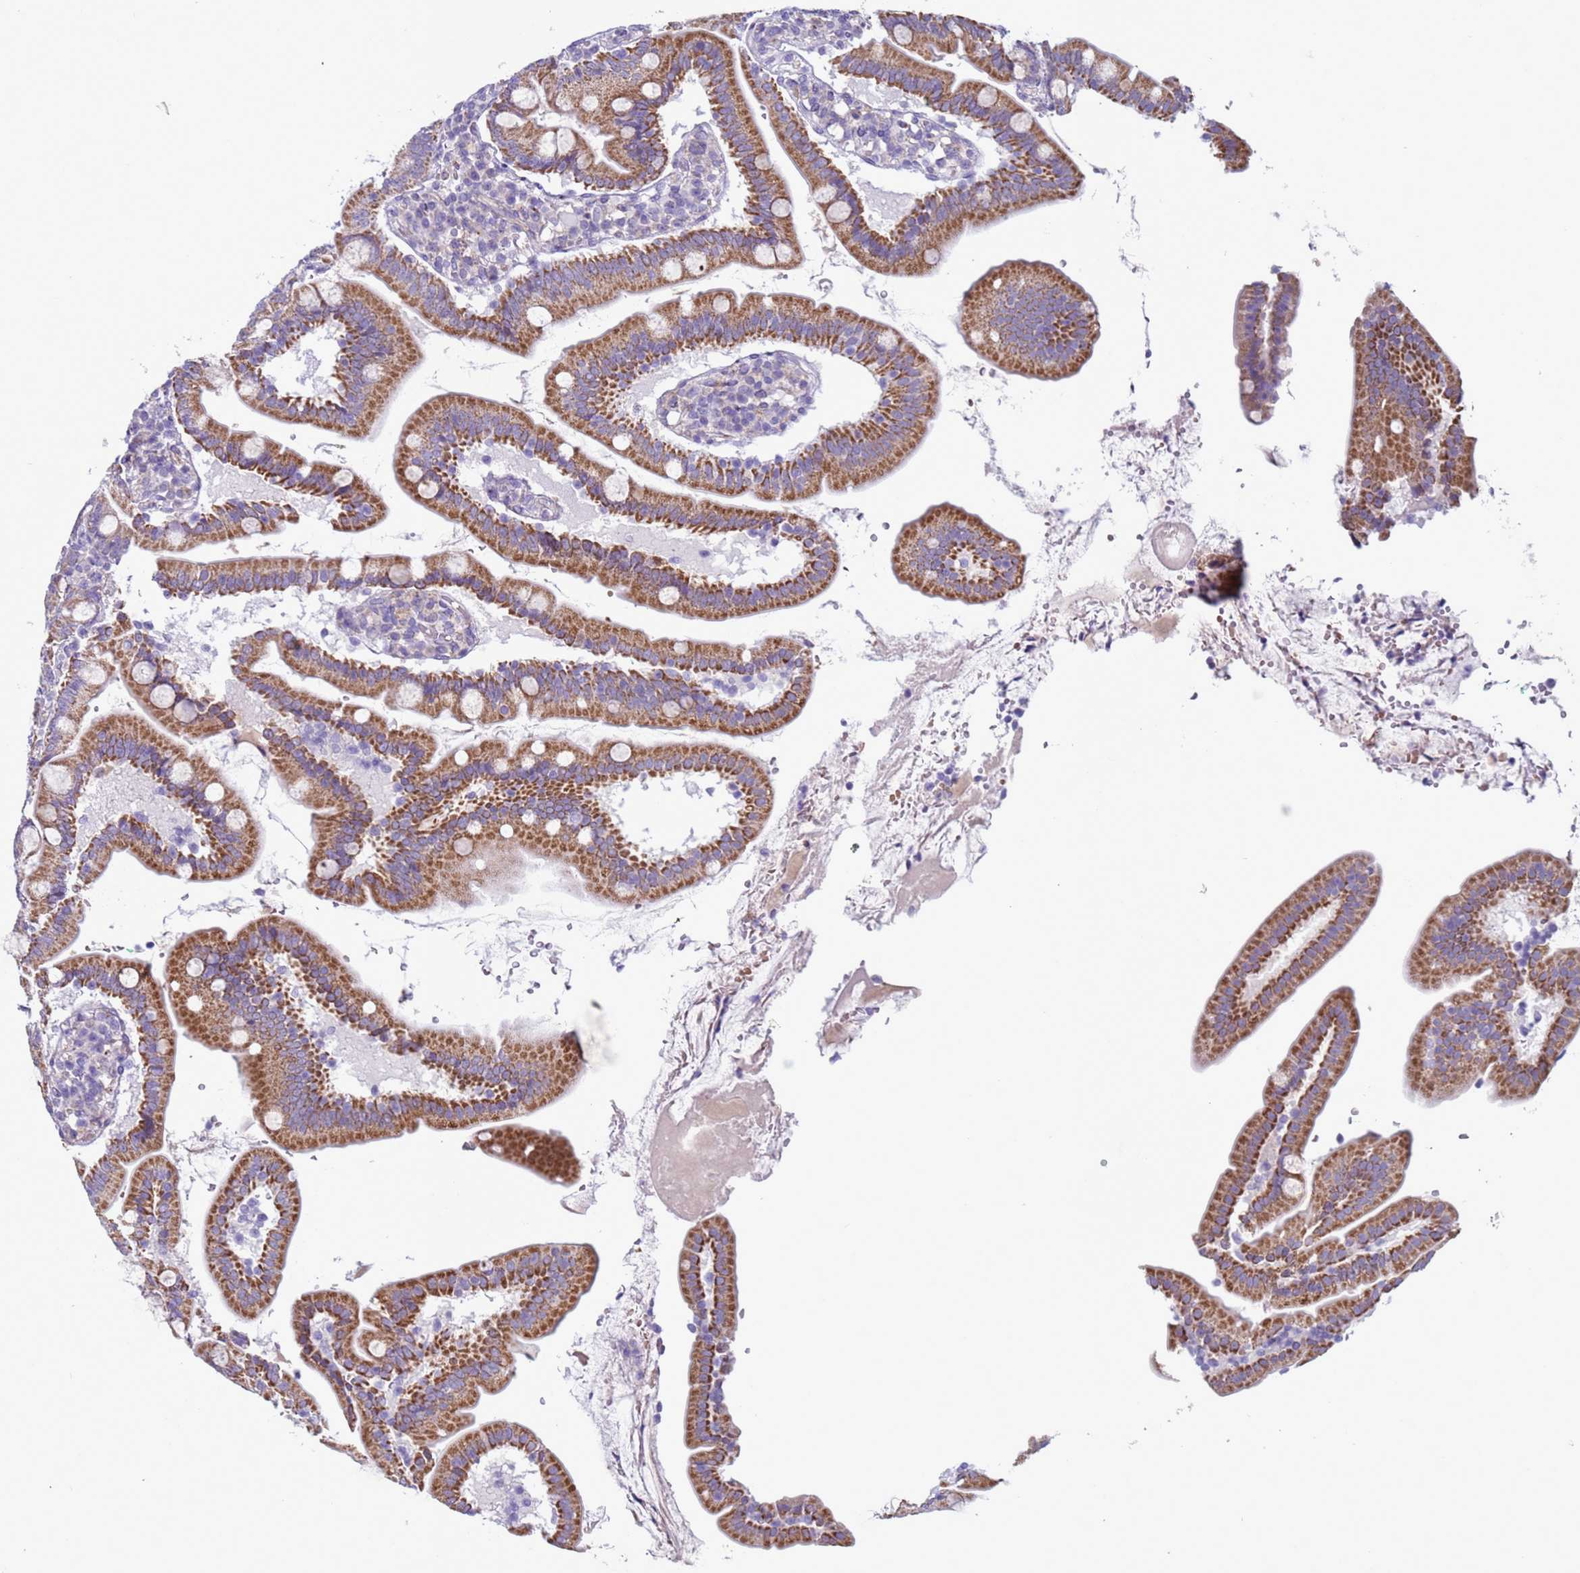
{"staining": {"intensity": "moderate", "quantity": ">75%", "location": "cytoplasmic/membranous"}, "tissue": "duodenum", "cell_type": "Glandular cells", "image_type": "normal", "snomed": [{"axis": "morphology", "description": "Normal tissue, NOS"}, {"axis": "topography", "description": "Duodenum"}], "caption": "High-magnification brightfield microscopy of unremarkable duodenum stained with DAB (brown) and counterstained with hematoxylin (blue). glandular cells exhibit moderate cytoplasmic/membranous positivity is present in about>75% of cells. (DAB IHC with brightfield microscopy, high magnification).", "gene": "ABHD17B", "patient": {"sex": "female", "age": 67}}